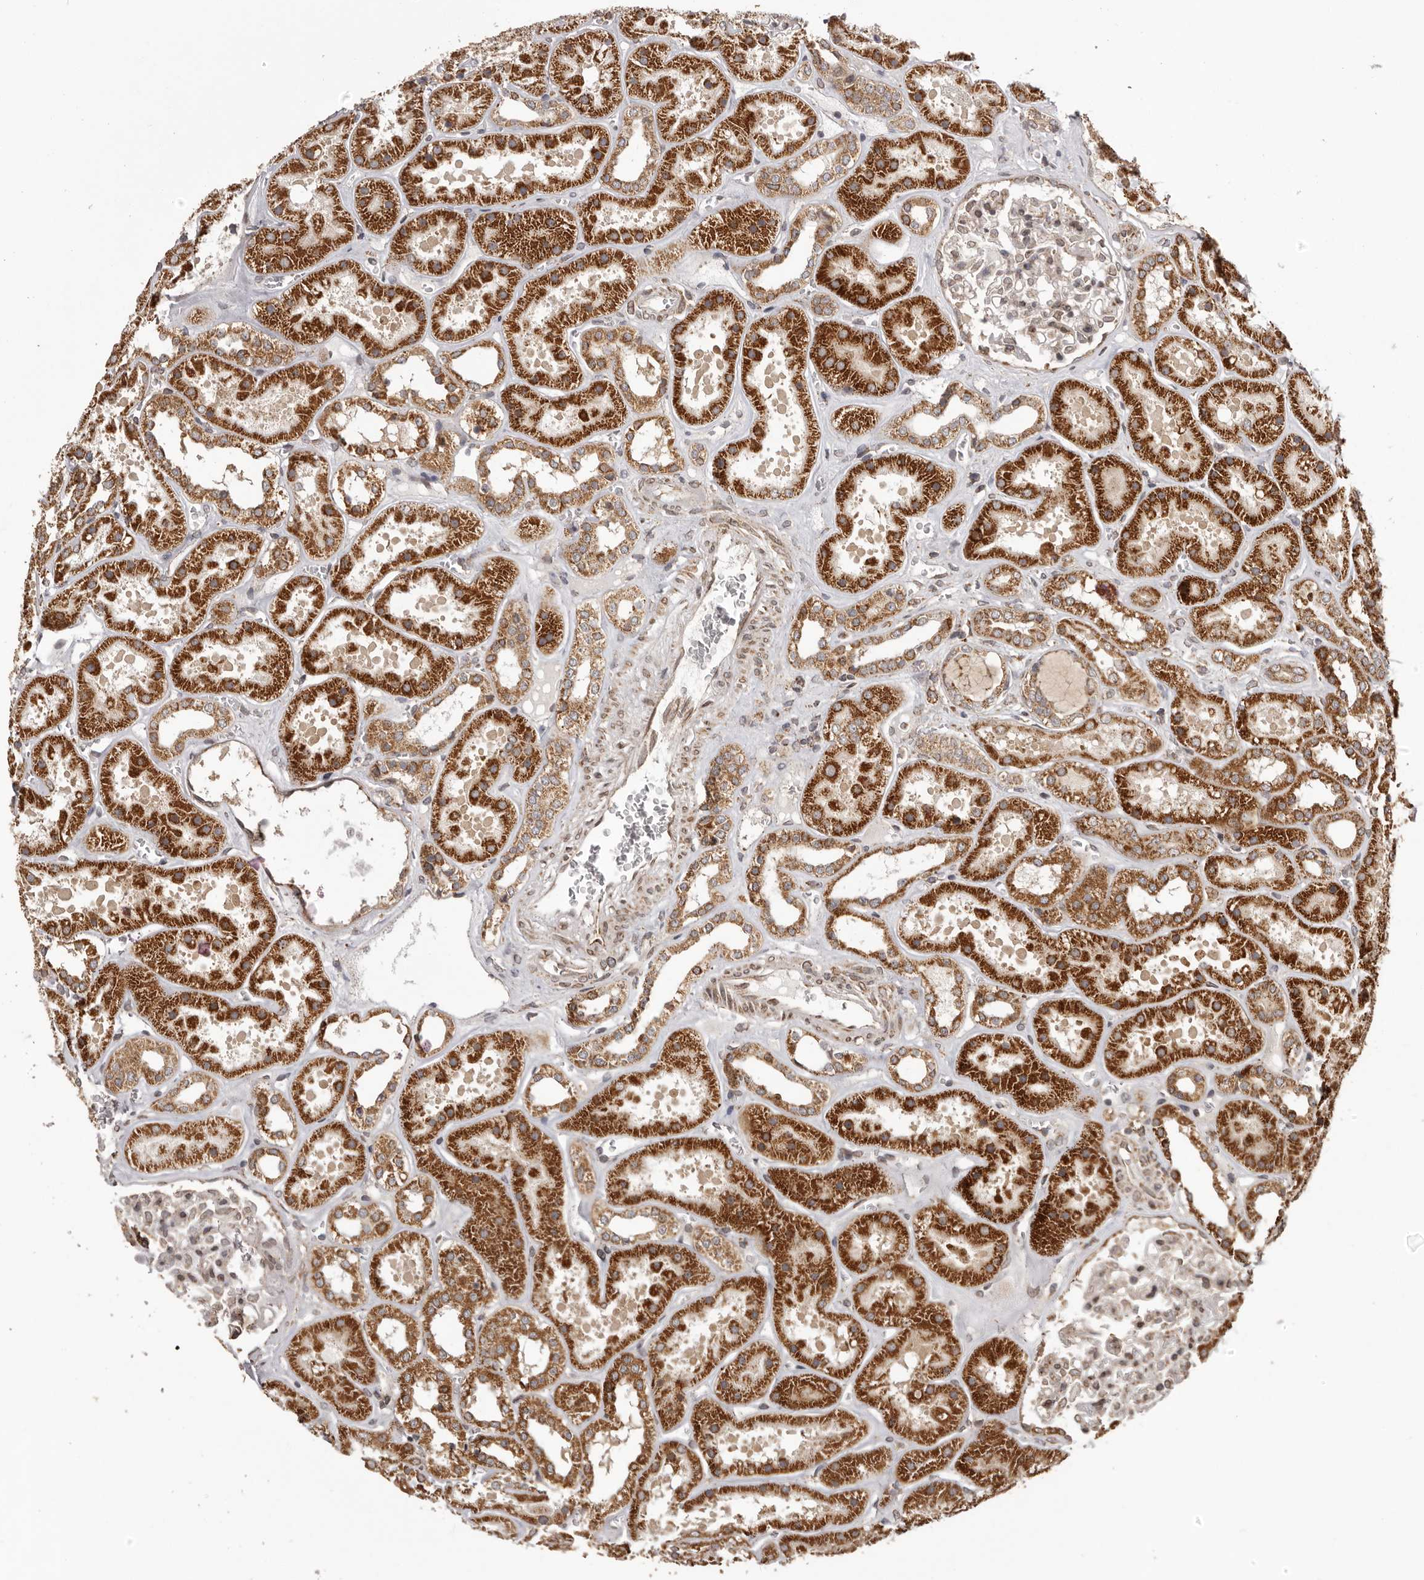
{"staining": {"intensity": "negative", "quantity": "none", "location": "none"}, "tissue": "kidney", "cell_type": "Cells in glomeruli", "image_type": "normal", "snomed": [{"axis": "morphology", "description": "Normal tissue, NOS"}, {"axis": "topography", "description": "Kidney"}], "caption": "Immunohistochemistry (IHC) image of normal human kidney stained for a protein (brown), which shows no expression in cells in glomeruli.", "gene": "CHRM2", "patient": {"sex": "female", "age": 41}}